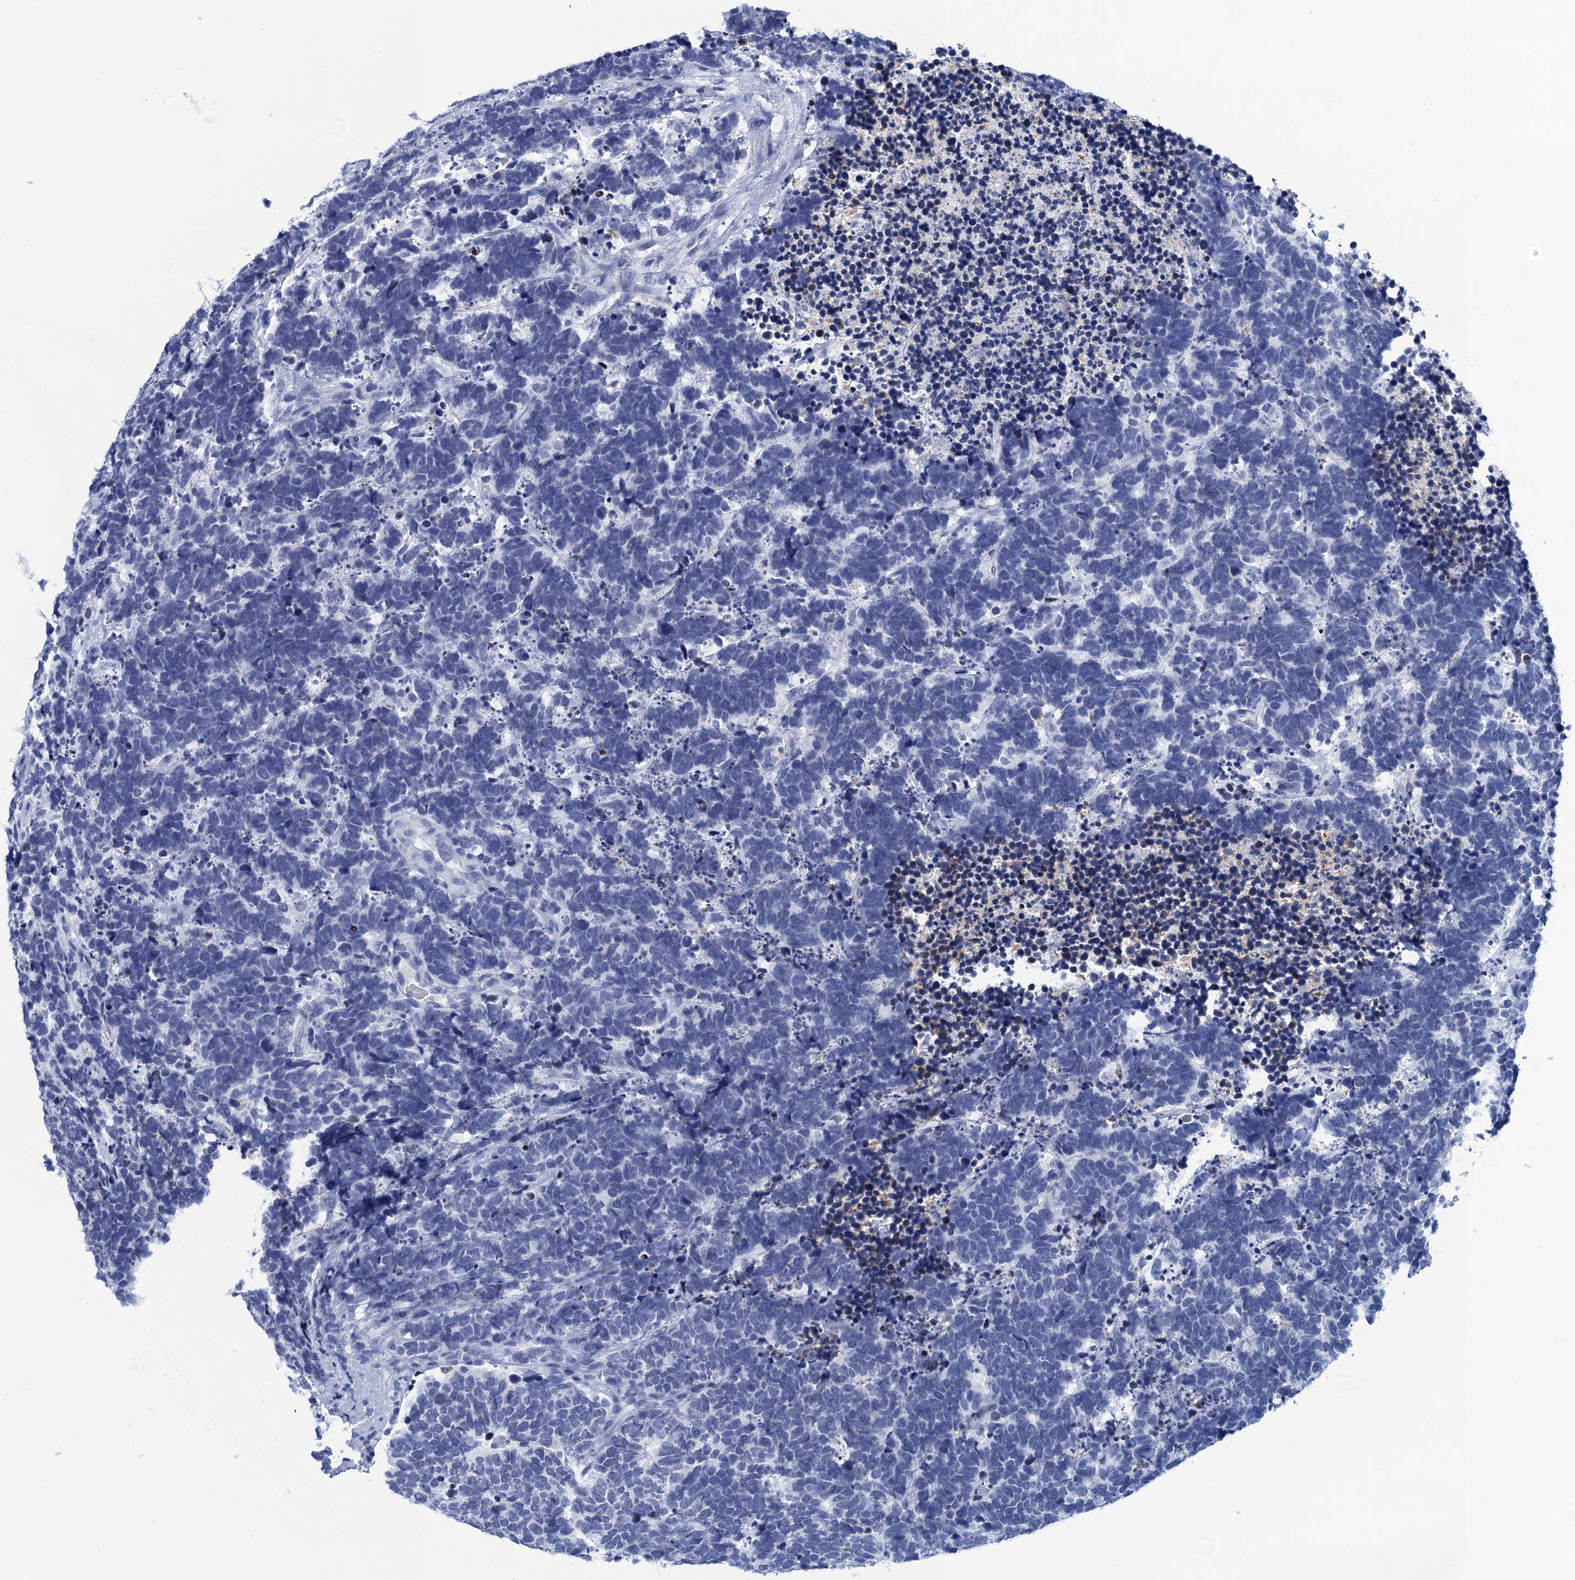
{"staining": {"intensity": "negative", "quantity": "none", "location": "none"}, "tissue": "carcinoid", "cell_type": "Tumor cells", "image_type": "cancer", "snomed": [{"axis": "morphology", "description": "Carcinoma, NOS"}, {"axis": "morphology", "description": "Carcinoid, malignant, NOS"}, {"axis": "topography", "description": "Urinary bladder"}], "caption": "Immunohistochemistry photomicrograph of neoplastic tissue: human carcinoid stained with DAB exhibits no significant protein positivity in tumor cells.", "gene": "METTL25", "patient": {"sex": "male", "age": 57}}